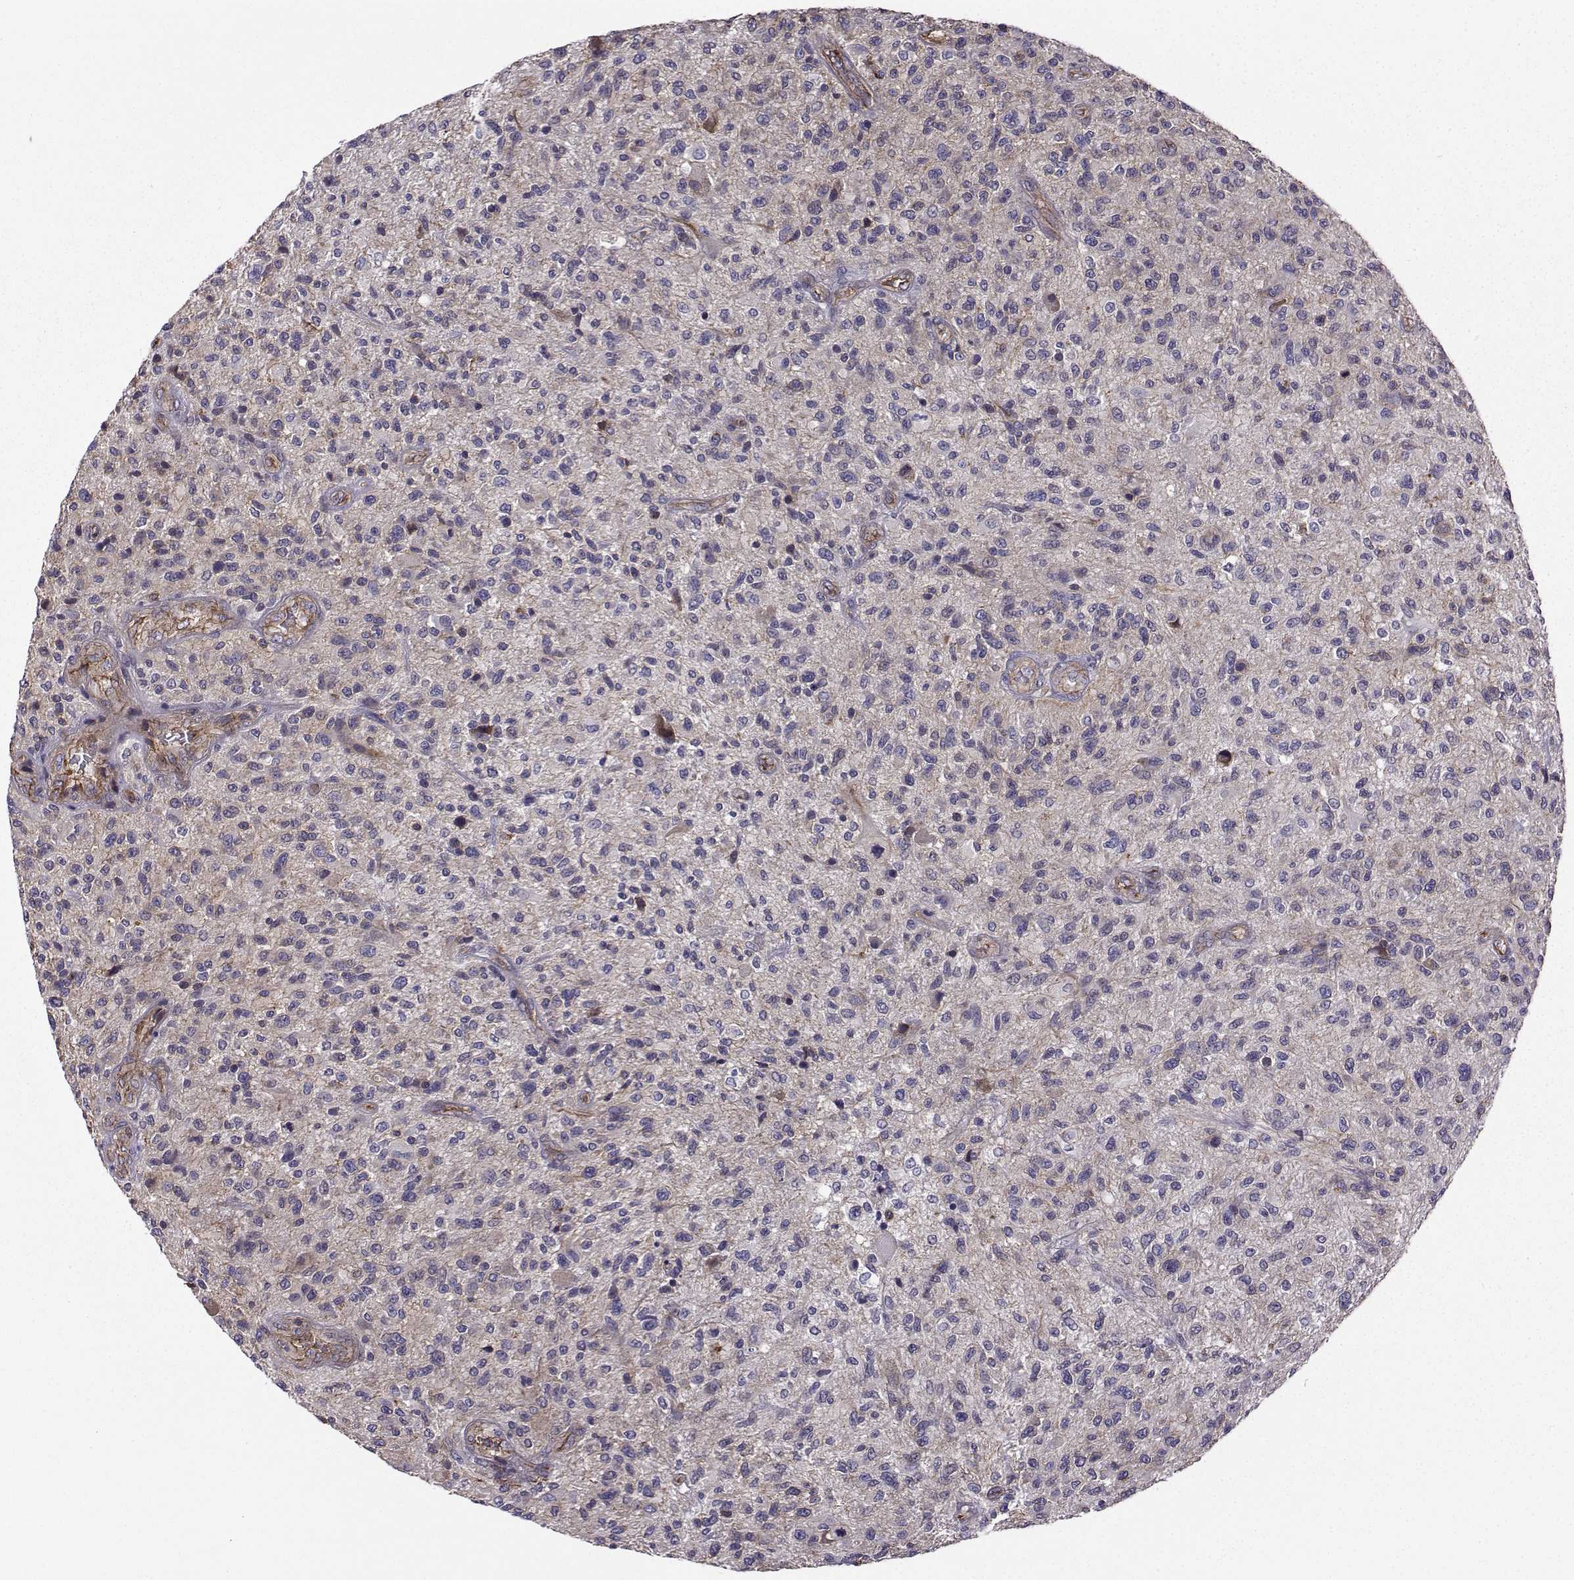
{"staining": {"intensity": "negative", "quantity": "none", "location": "none"}, "tissue": "glioma", "cell_type": "Tumor cells", "image_type": "cancer", "snomed": [{"axis": "morphology", "description": "Glioma, malignant, High grade"}, {"axis": "topography", "description": "Brain"}], "caption": "Tumor cells show no significant positivity in glioma. (Stains: DAB immunohistochemistry (IHC) with hematoxylin counter stain, Microscopy: brightfield microscopy at high magnification).", "gene": "ITGB8", "patient": {"sex": "male", "age": 47}}